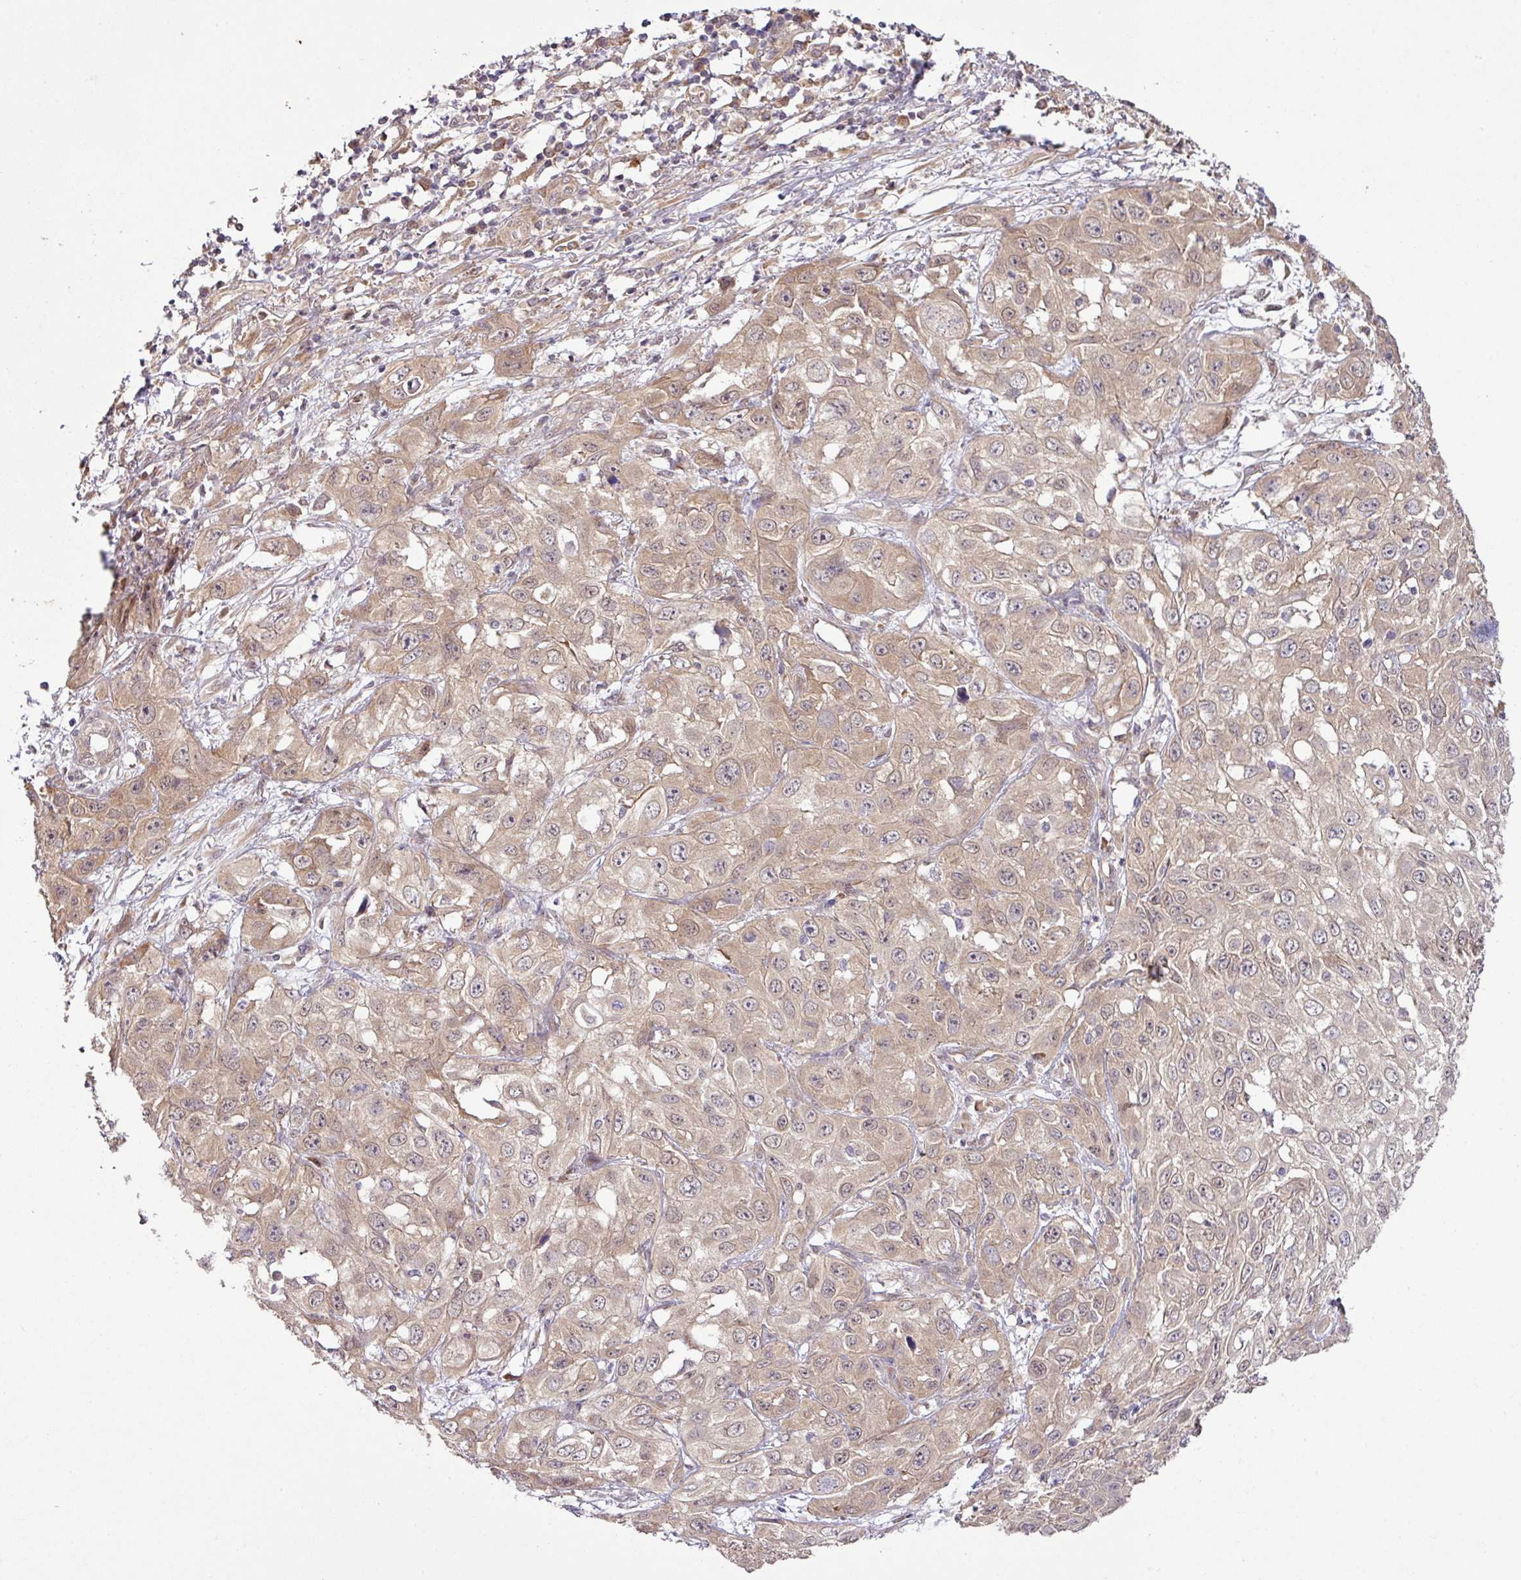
{"staining": {"intensity": "weak", "quantity": "25%-75%", "location": "cytoplasmic/membranous,nuclear"}, "tissue": "skin cancer", "cell_type": "Tumor cells", "image_type": "cancer", "snomed": [{"axis": "morphology", "description": "Squamous cell carcinoma, NOS"}, {"axis": "topography", "description": "Skin"}, {"axis": "topography", "description": "Vulva"}], "caption": "This is a histology image of immunohistochemistry (IHC) staining of skin cancer (squamous cell carcinoma), which shows weak staining in the cytoplasmic/membranous and nuclear of tumor cells.", "gene": "DNAAF4", "patient": {"sex": "female", "age": 71}}